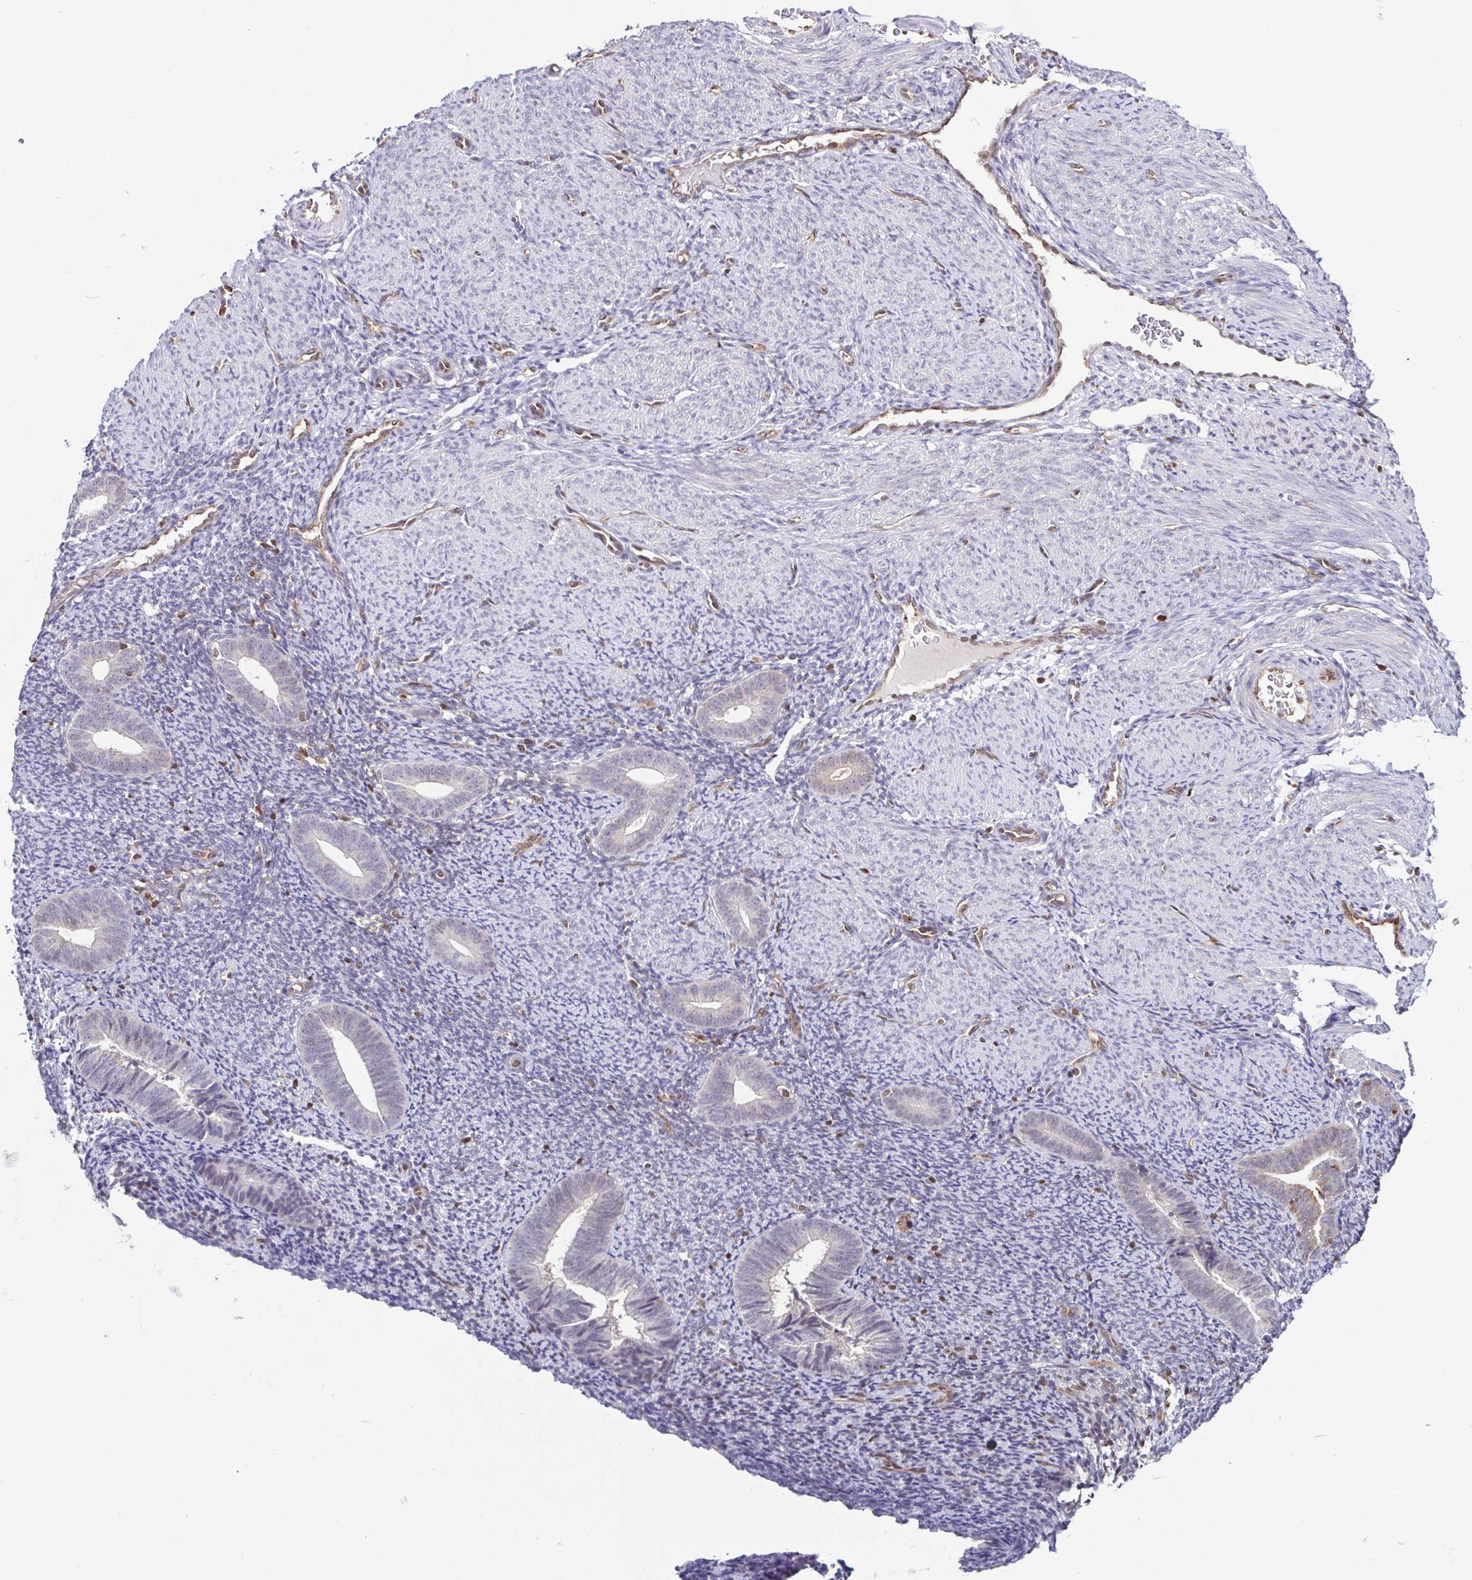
{"staining": {"intensity": "negative", "quantity": "none", "location": "none"}, "tissue": "endometrium", "cell_type": "Cells in endometrial stroma", "image_type": "normal", "snomed": [{"axis": "morphology", "description": "Normal tissue, NOS"}, {"axis": "topography", "description": "Endometrium"}], "caption": "Immunohistochemistry (IHC) photomicrograph of normal human endometrium stained for a protein (brown), which shows no staining in cells in endometrial stroma.", "gene": "PSMB9", "patient": {"sex": "female", "age": 39}}